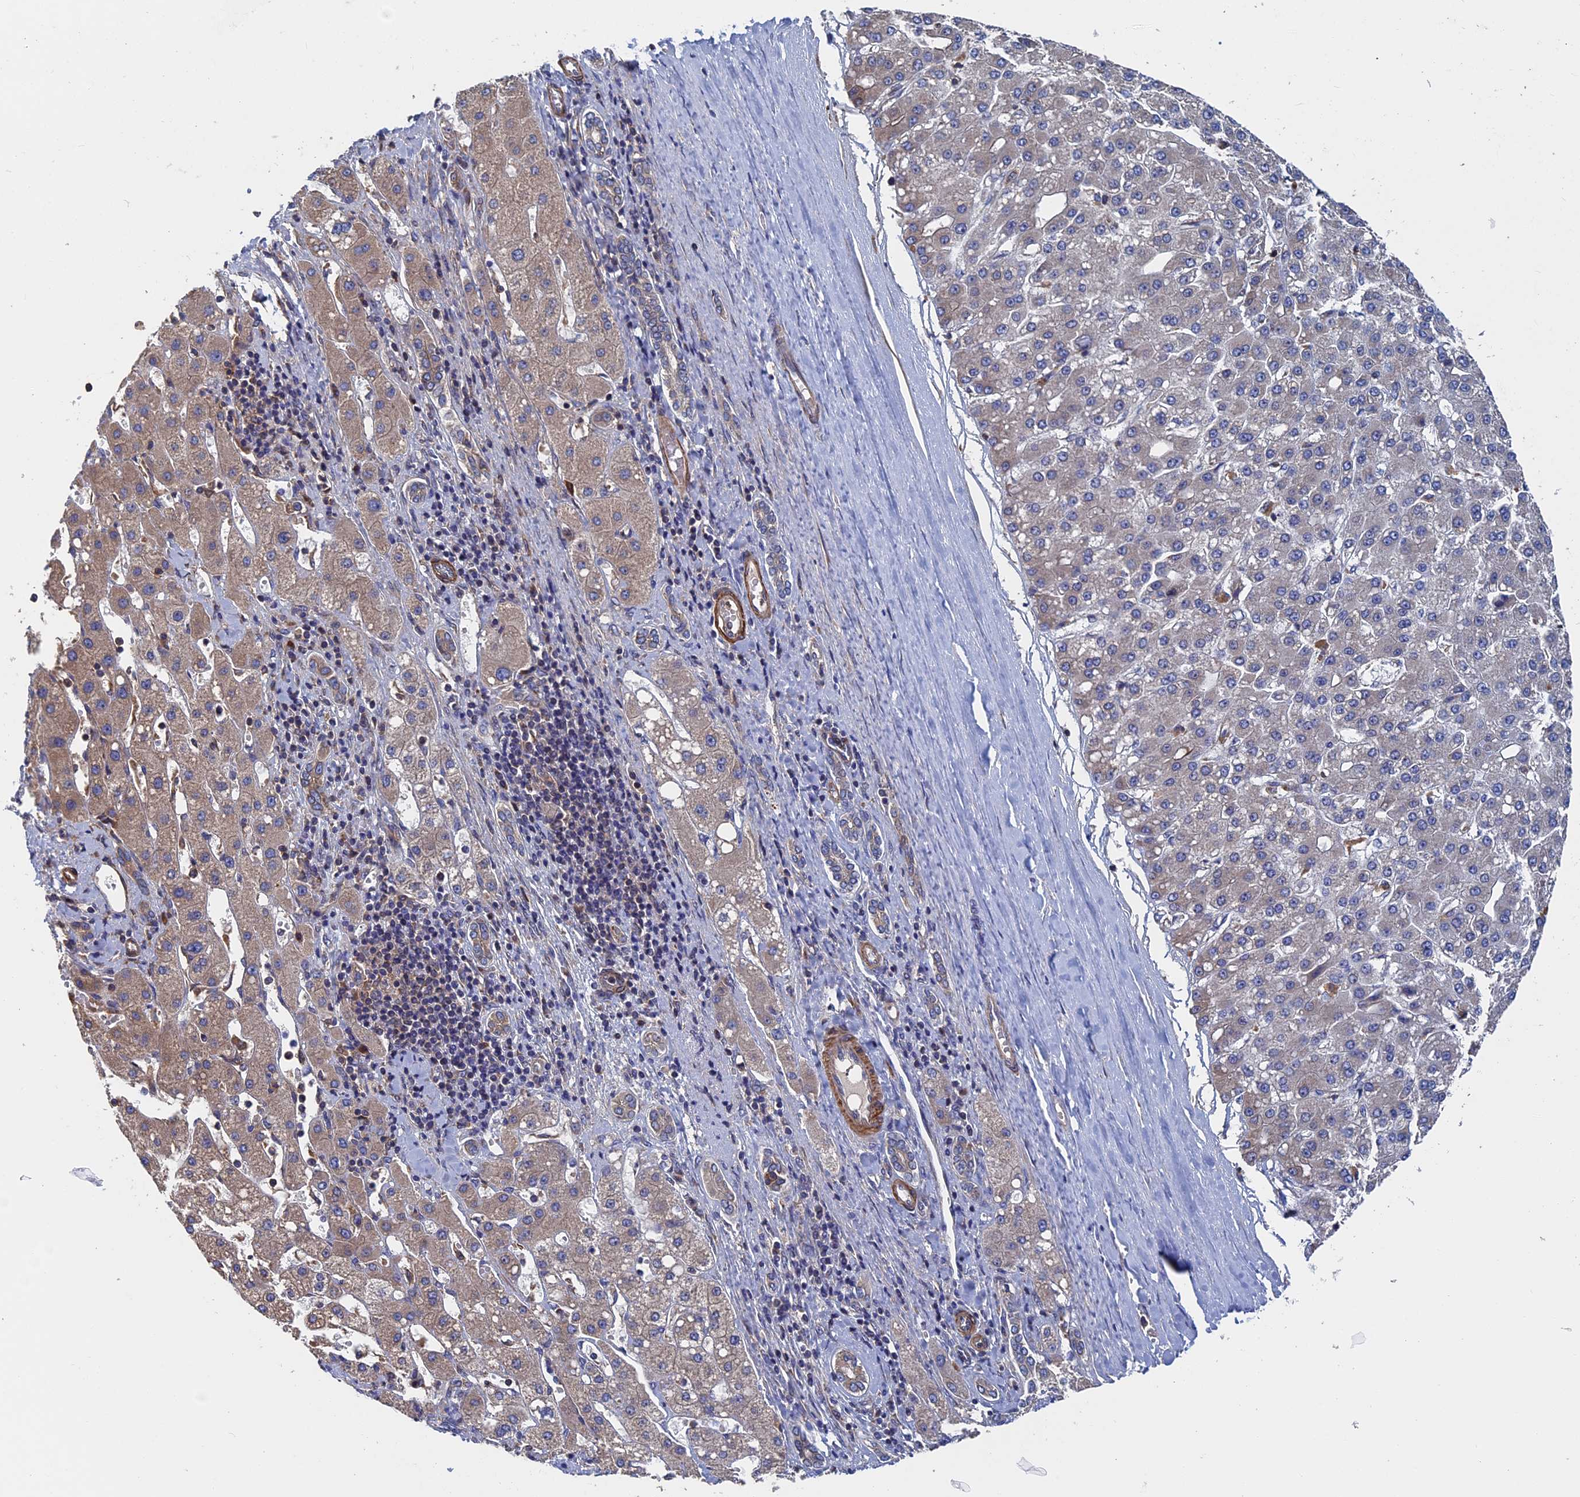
{"staining": {"intensity": "negative", "quantity": "none", "location": "none"}, "tissue": "liver cancer", "cell_type": "Tumor cells", "image_type": "cancer", "snomed": [{"axis": "morphology", "description": "Carcinoma, Hepatocellular, NOS"}, {"axis": "topography", "description": "Liver"}], "caption": "A histopathology image of liver cancer stained for a protein shows no brown staining in tumor cells.", "gene": "DNAJC3", "patient": {"sex": "male", "age": 67}}